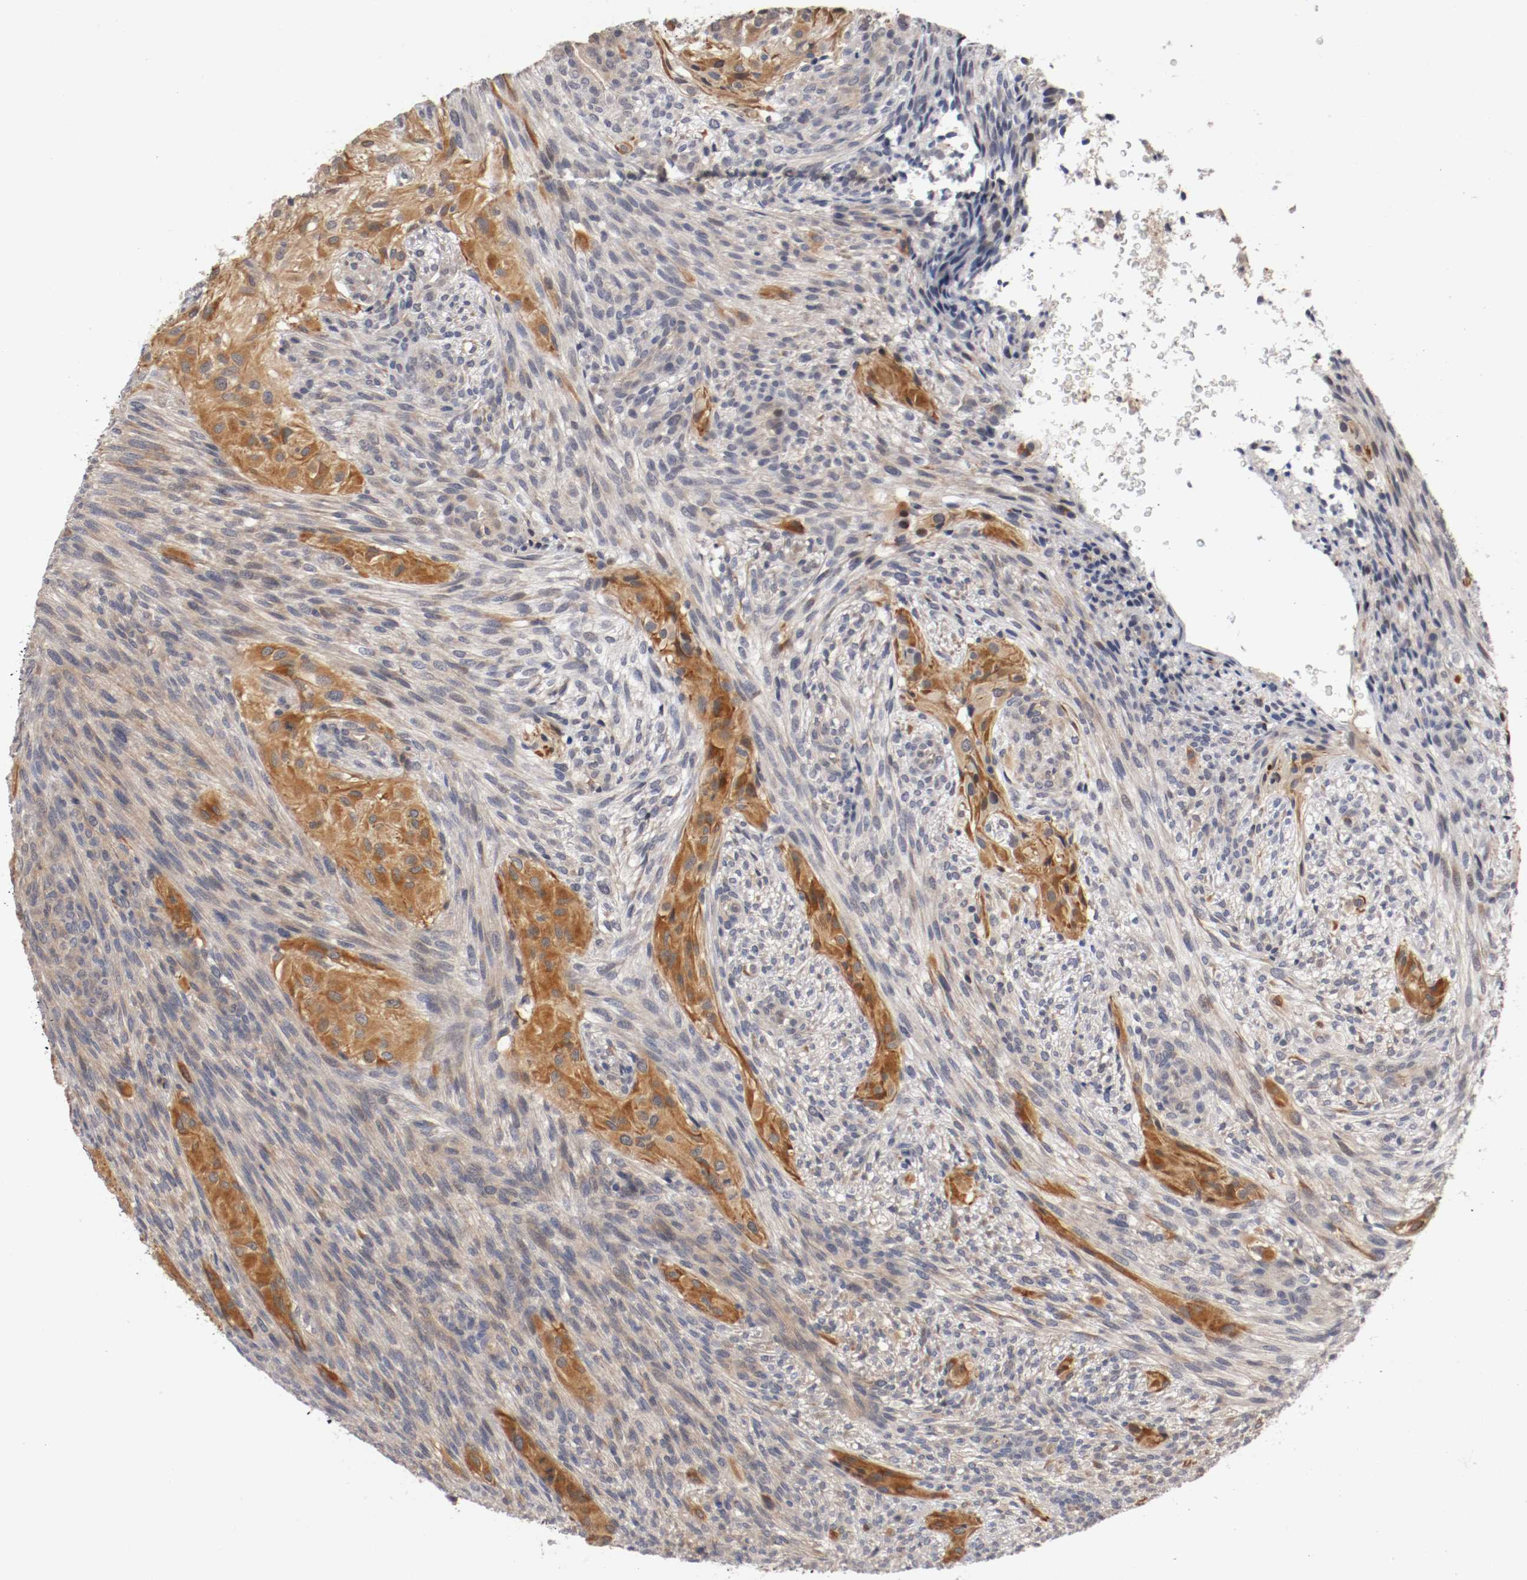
{"staining": {"intensity": "moderate", "quantity": ">75%", "location": "cytoplasmic/membranous"}, "tissue": "glioma", "cell_type": "Tumor cells", "image_type": "cancer", "snomed": [{"axis": "morphology", "description": "Glioma, malignant, High grade"}, {"axis": "topography", "description": "Cerebral cortex"}], "caption": "Tumor cells demonstrate medium levels of moderate cytoplasmic/membranous positivity in approximately >75% of cells in human glioma.", "gene": "RBM23", "patient": {"sex": "female", "age": 55}}